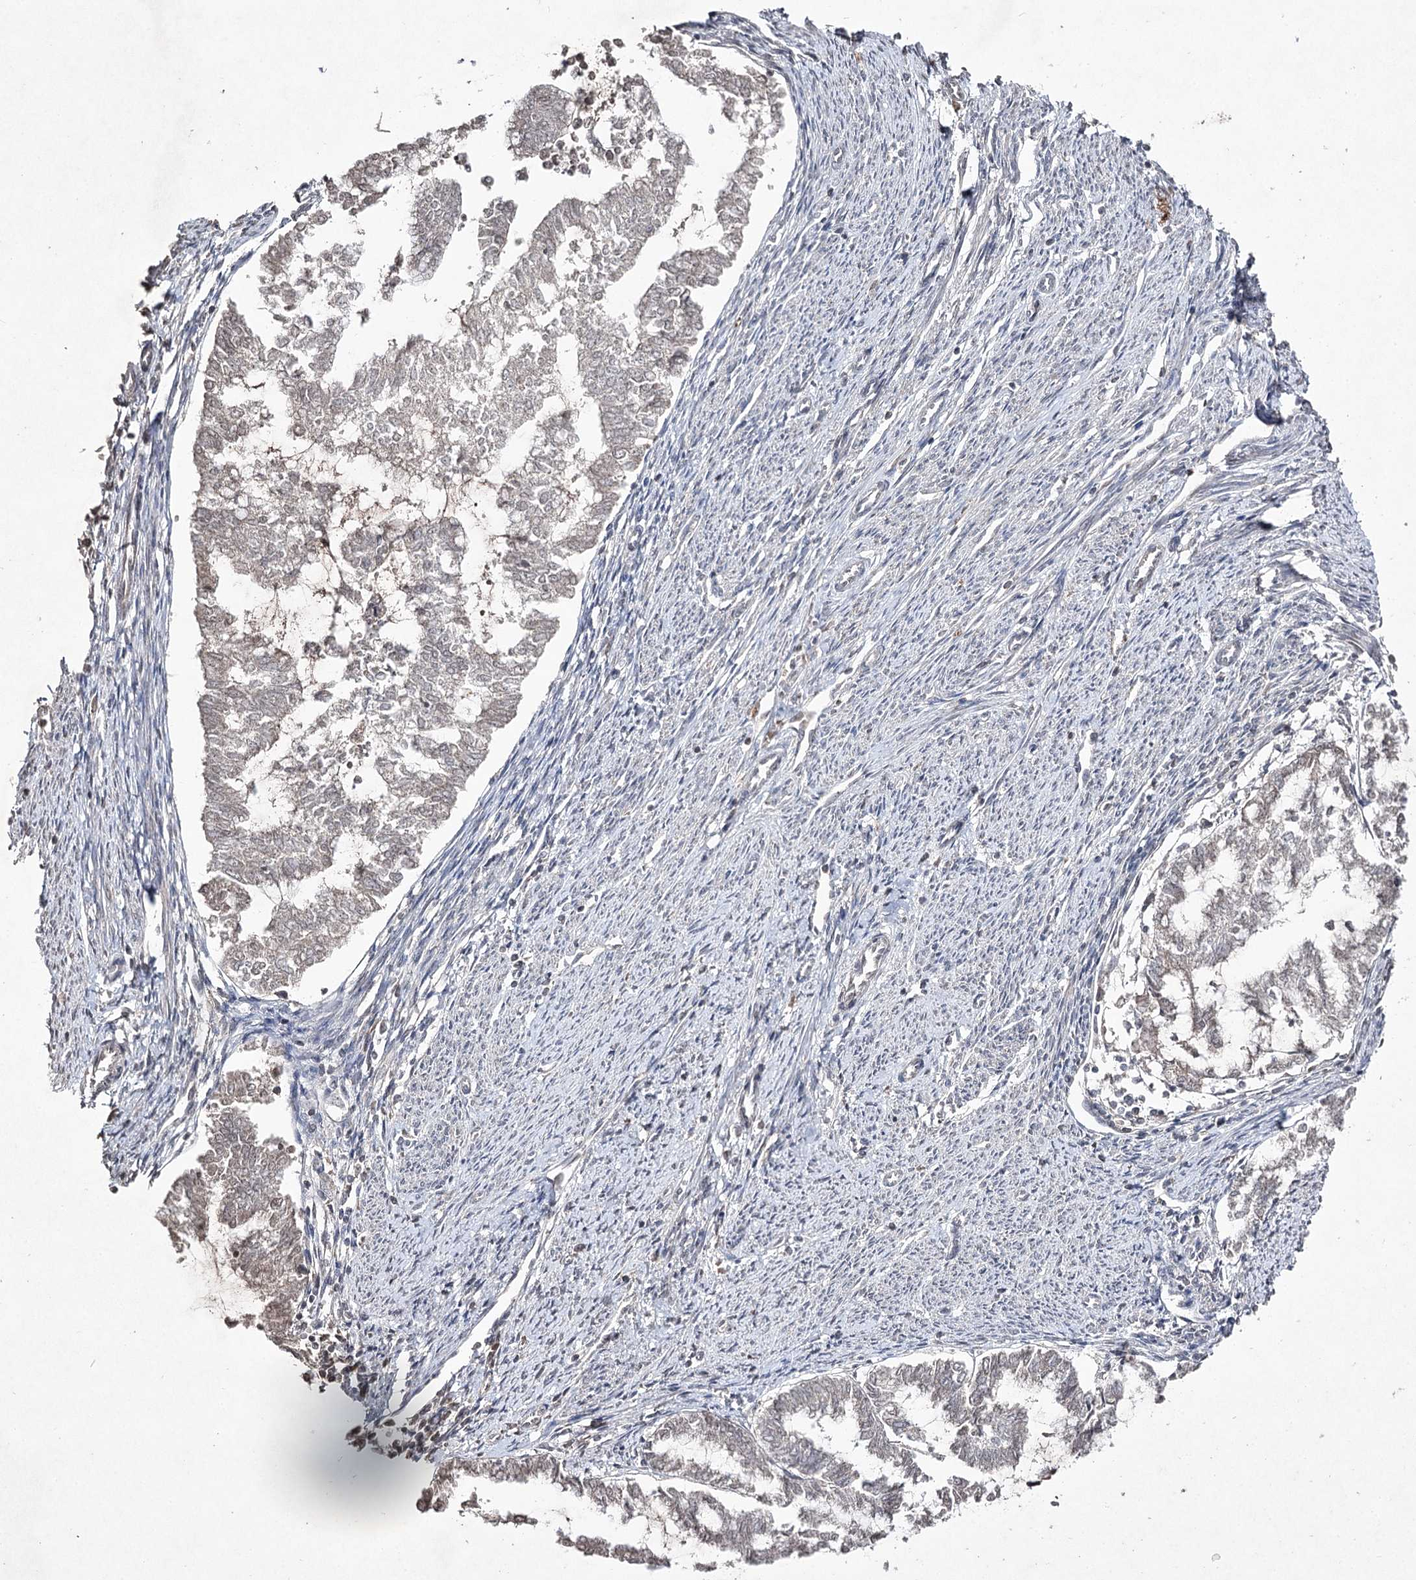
{"staining": {"intensity": "negative", "quantity": "none", "location": "none"}, "tissue": "endometrial cancer", "cell_type": "Tumor cells", "image_type": "cancer", "snomed": [{"axis": "morphology", "description": "Adenocarcinoma, NOS"}, {"axis": "topography", "description": "Endometrium"}], "caption": "A photomicrograph of adenocarcinoma (endometrial) stained for a protein exhibits no brown staining in tumor cells.", "gene": "SYNGR3", "patient": {"sex": "female", "age": 79}}